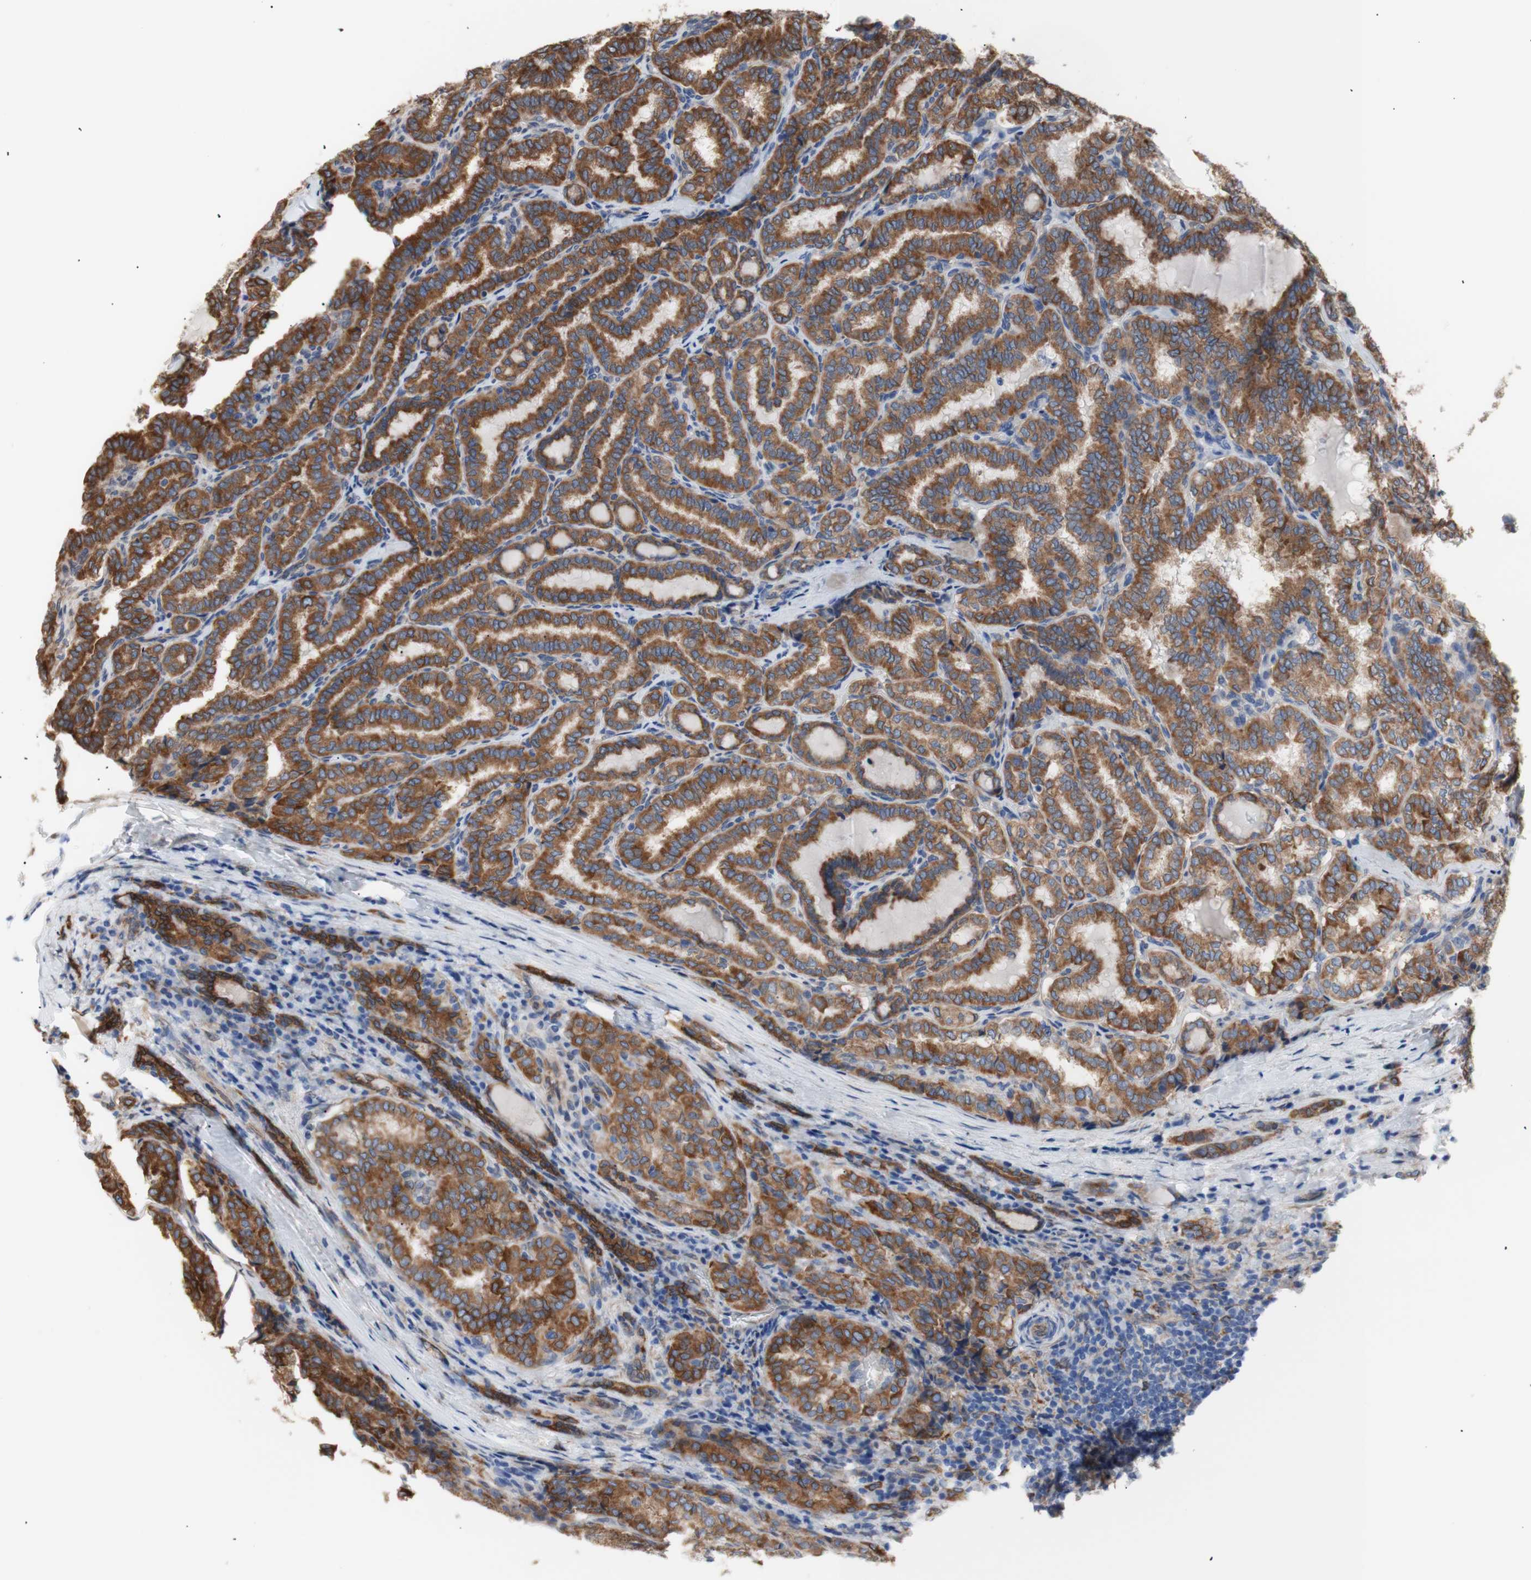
{"staining": {"intensity": "strong", "quantity": ">75%", "location": "cytoplasmic/membranous"}, "tissue": "thyroid cancer", "cell_type": "Tumor cells", "image_type": "cancer", "snomed": [{"axis": "morphology", "description": "Normal tissue, NOS"}, {"axis": "morphology", "description": "Papillary adenocarcinoma, NOS"}, {"axis": "topography", "description": "Thyroid gland"}], "caption": "Immunohistochemistry (IHC) (DAB (3,3'-diaminobenzidine)) staining of papillary adenocarcinoma (thyroid) reveals strong cytoplasmic/membranous protein expression in approximately >75% of tumor cells. The protein is shown in brown color, while the nuclei are stained blue.", "gene": "ERLIN1", "patient": {"sex": "female", "age": 30}}